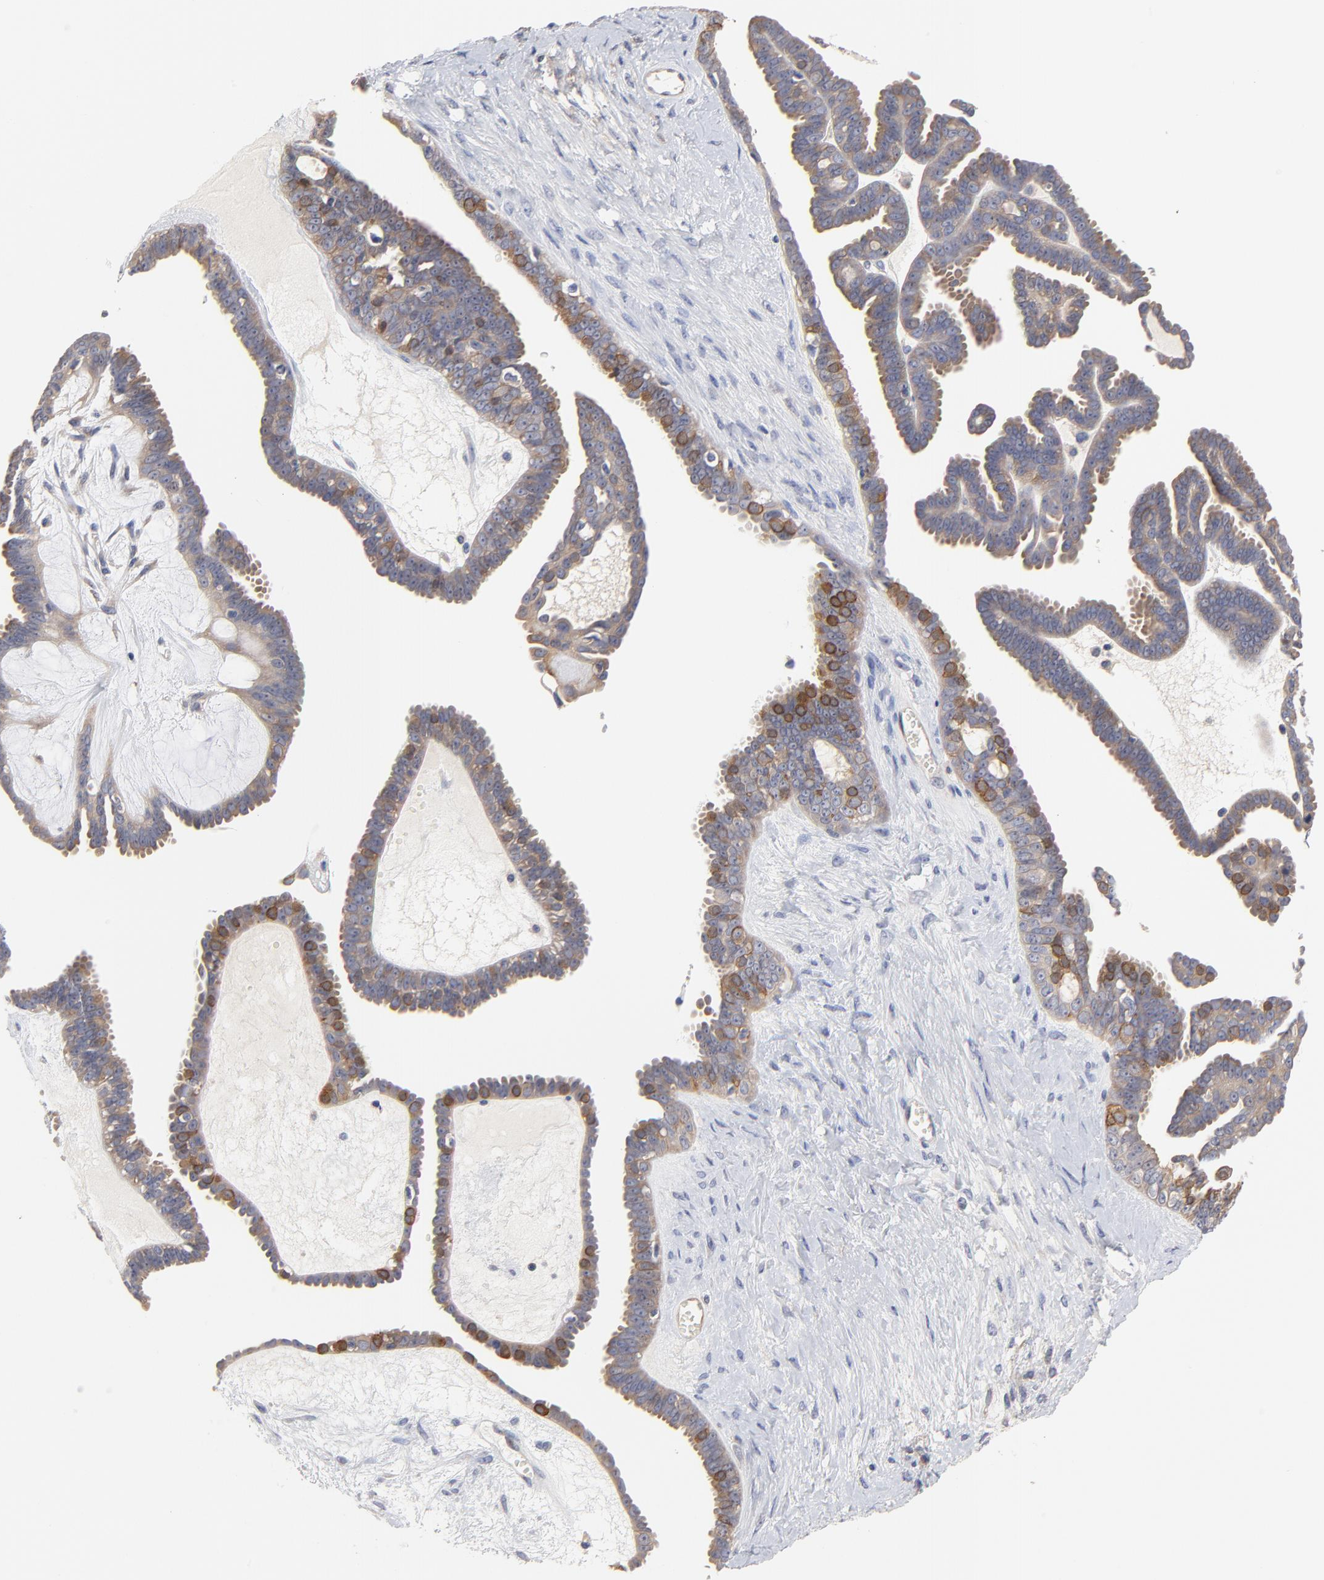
{"staining": {"intensity": "weak", "quantity": ">75%", "location": "cytoplasmic/membranous"}, "tissue": "ovarian cancer", "cell_type": "Tumor cells", "image_type": "cancer", "snomed": [{"axis": "morphology", "description": "Cystadenocarcinoma, serous, NOS"}, {"axis": "topography", "description": "Ovary"}], "caption": "IHC staining of ovarian cancer, which reveals low levels of weak cytoplasmic/membranous expression in about >75% of tumor cells indicating weak cytoplasmic/membranous protein staining. The staining was performed using DAB (3,3'-diaminobenzidine) (brown) for protein detection and nuclei were counterstained in hematoxylin (blue).", "gene": "FBXL2", "patient": {"sex": "female", "age": 71}}